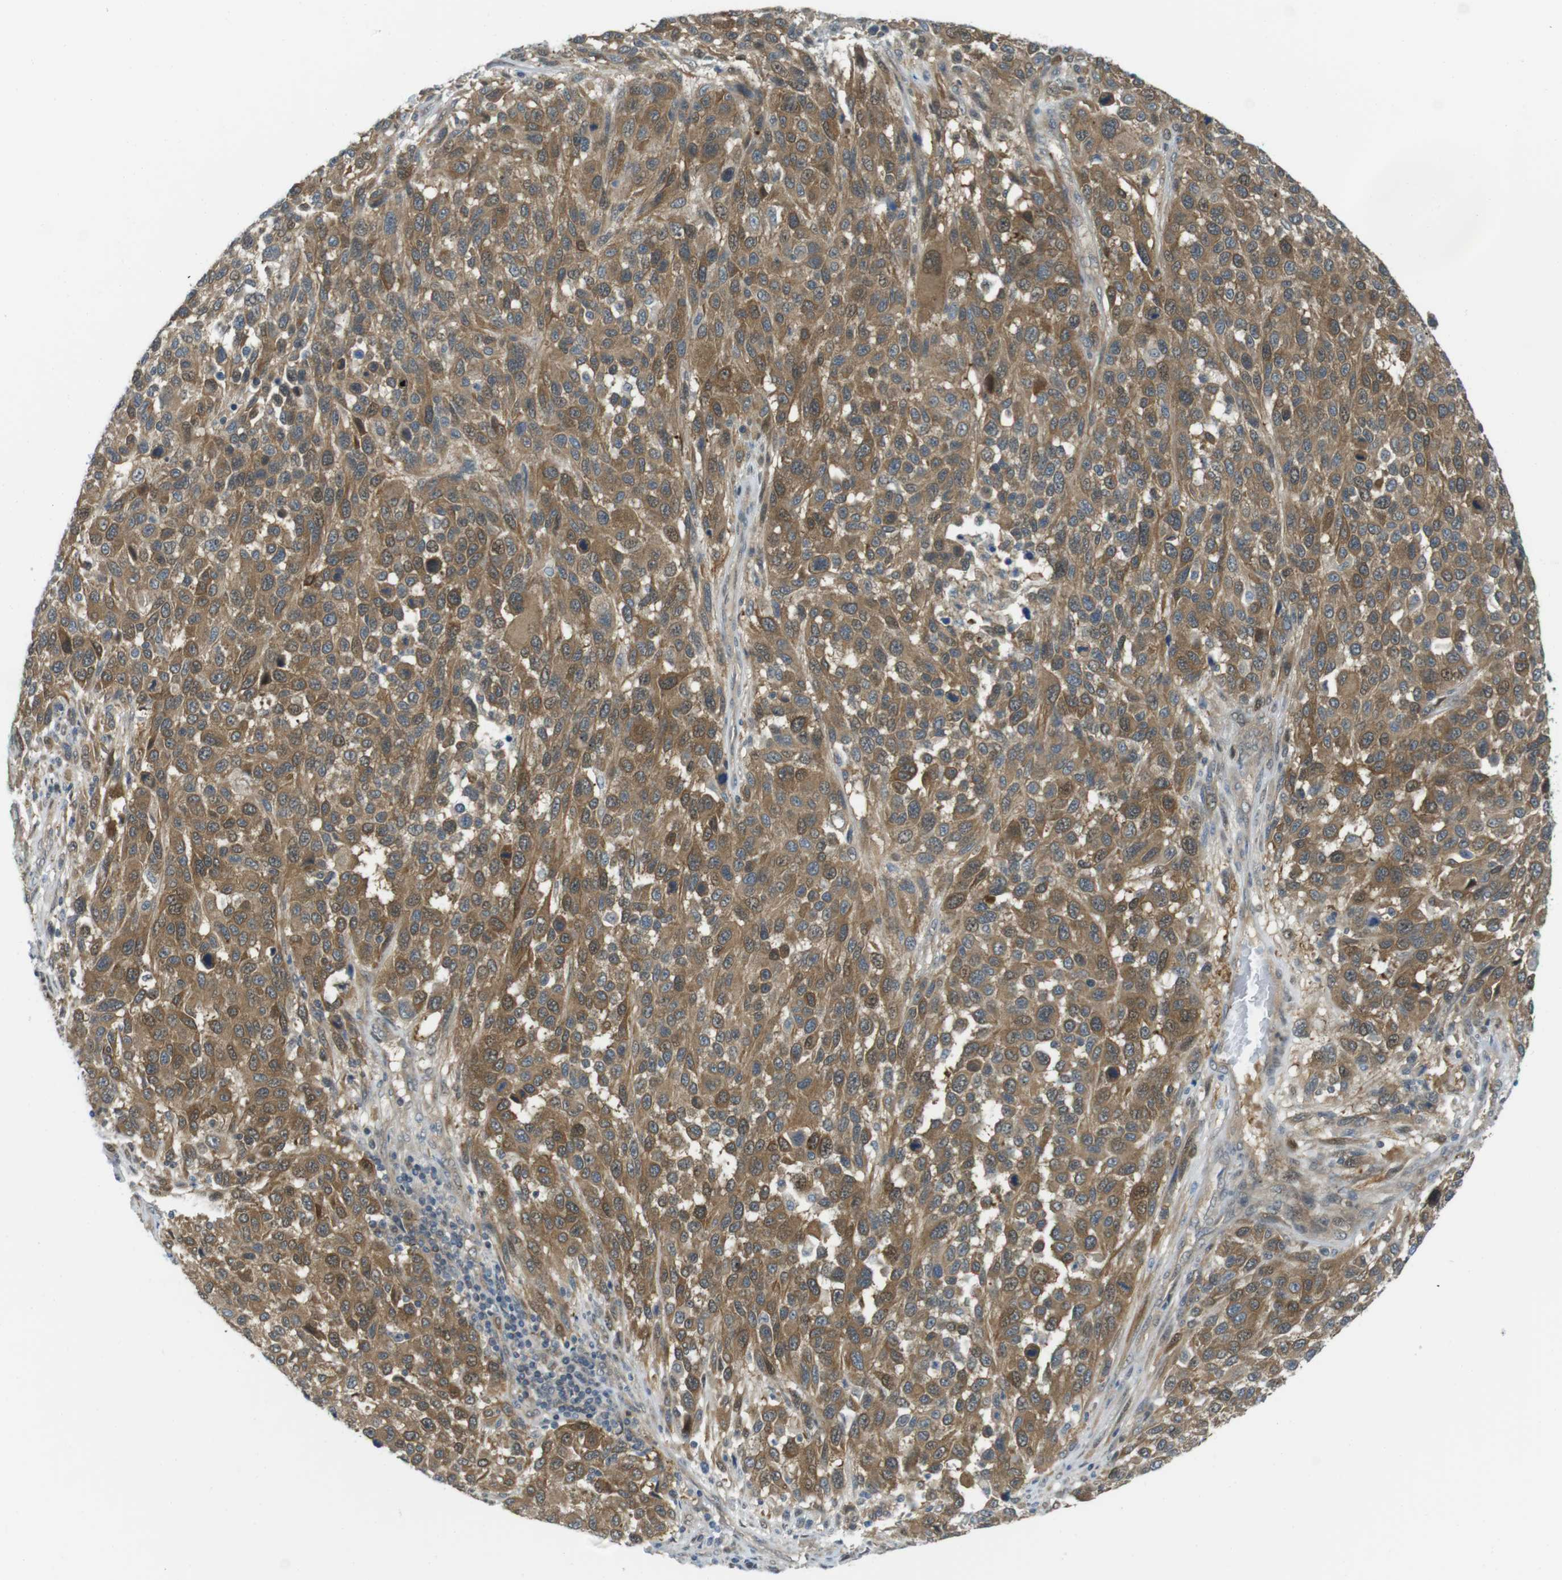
{"staining": {"intensity": "moderate", "quantity": ">75%", "location": "cytoplasmic/membranous,nuclear"}, "tissue": "melanoma", "cell_type": "Tumor cells", "image_type": "cancer", "snomed": [{"axis": "morphology", "description": "Malignant melanoma, Metastatic site"}, {"axis": "topography", "description": "Lymph node"}], "caption": "Brown immunohistochemical staining in human malignant melanoma (metastatic site) demonstrates moderate cytoplasmic/membranous and nuclear positivity in about >75% of tumor cells.", "gene": "CASP2", "patient": {"sex": "male", "age": 61}}